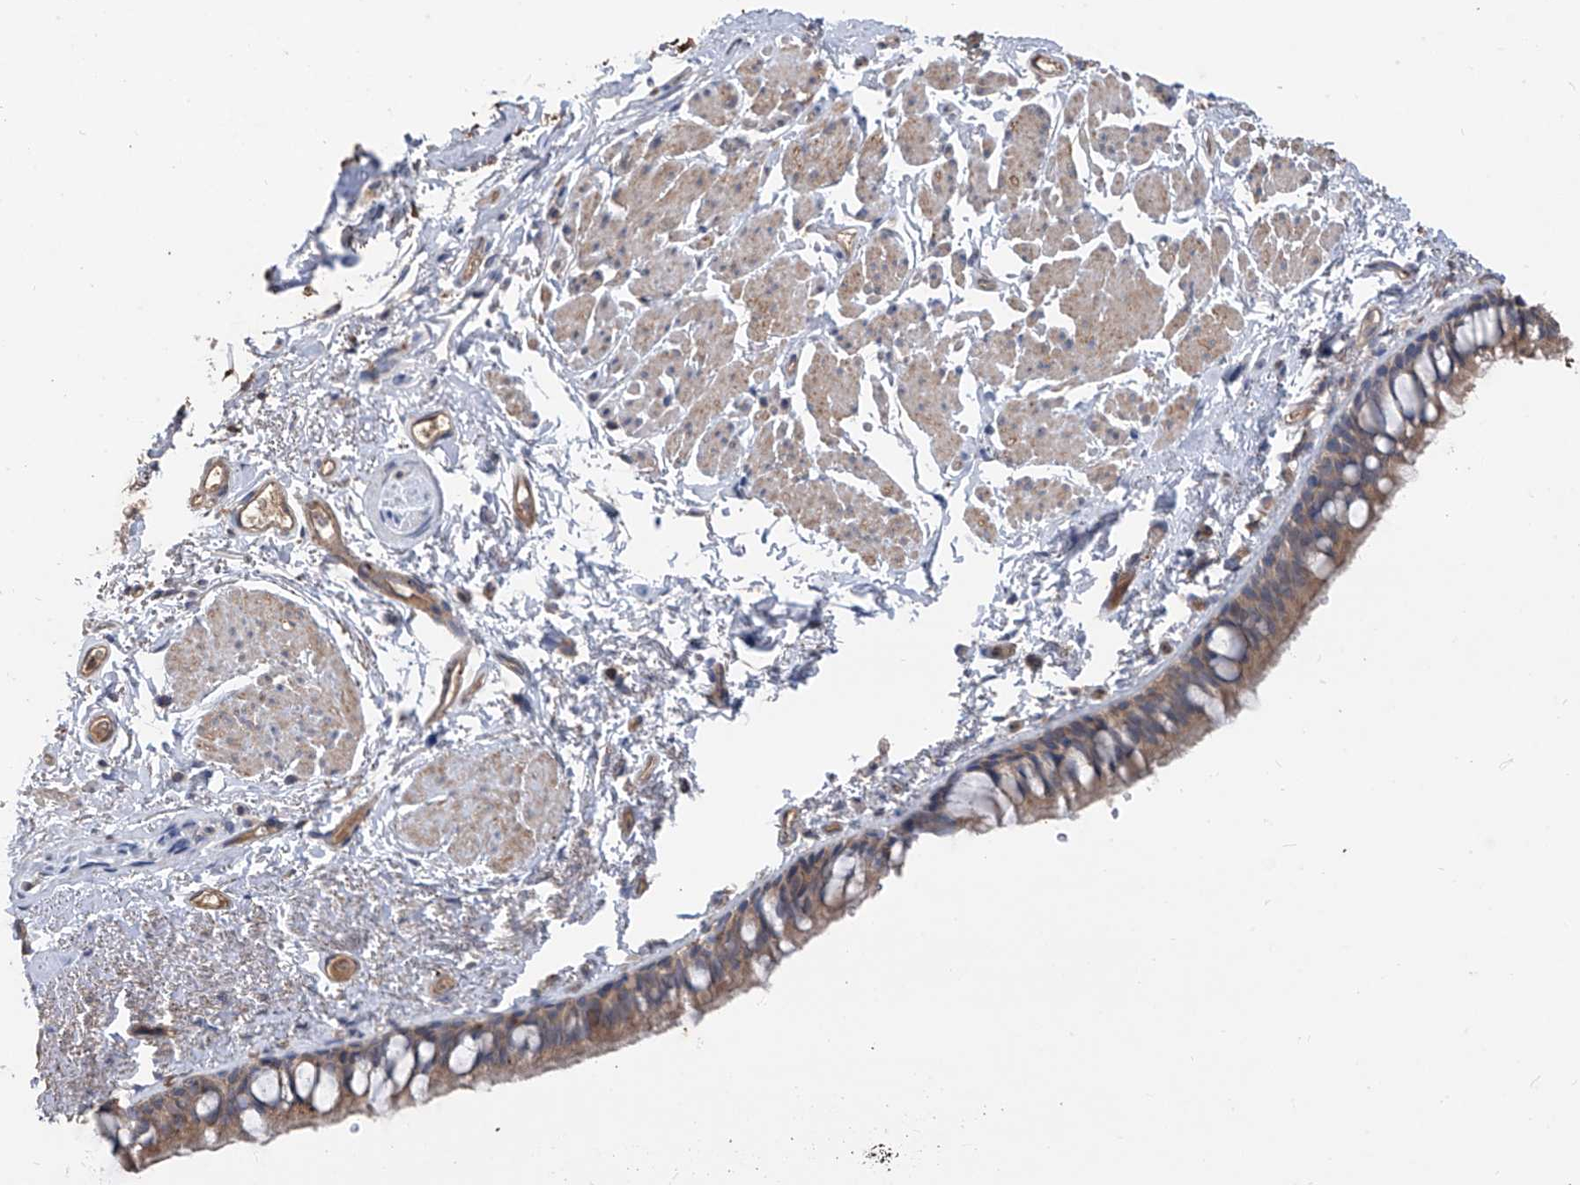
{"staining": {"intensity": "moderate", "quantity": ">75%", "location": "cytoplasmic/membranous"}, "tissue": "bronchus", "cell_type": "Respiratory epithelial cells", "image_type": "normal", "snomed": [{"axis": "morphology", "description": "Normal tissue, NOS"}, {"axis": "topography", "description": "Cartilage tissue"}, {"axis": "topography", "description": "Bronchus"}], "caption": "Immunohistochemical staining of benign bronchus exhibits medium levels of moderate cytoplasmic/membranous expression in about >75% of respiratory epithelial cells. (IHC, brightfield microscopy, high magnification).", "gene": "EDN1", "patient": {"sex": "female", "age": 73}}